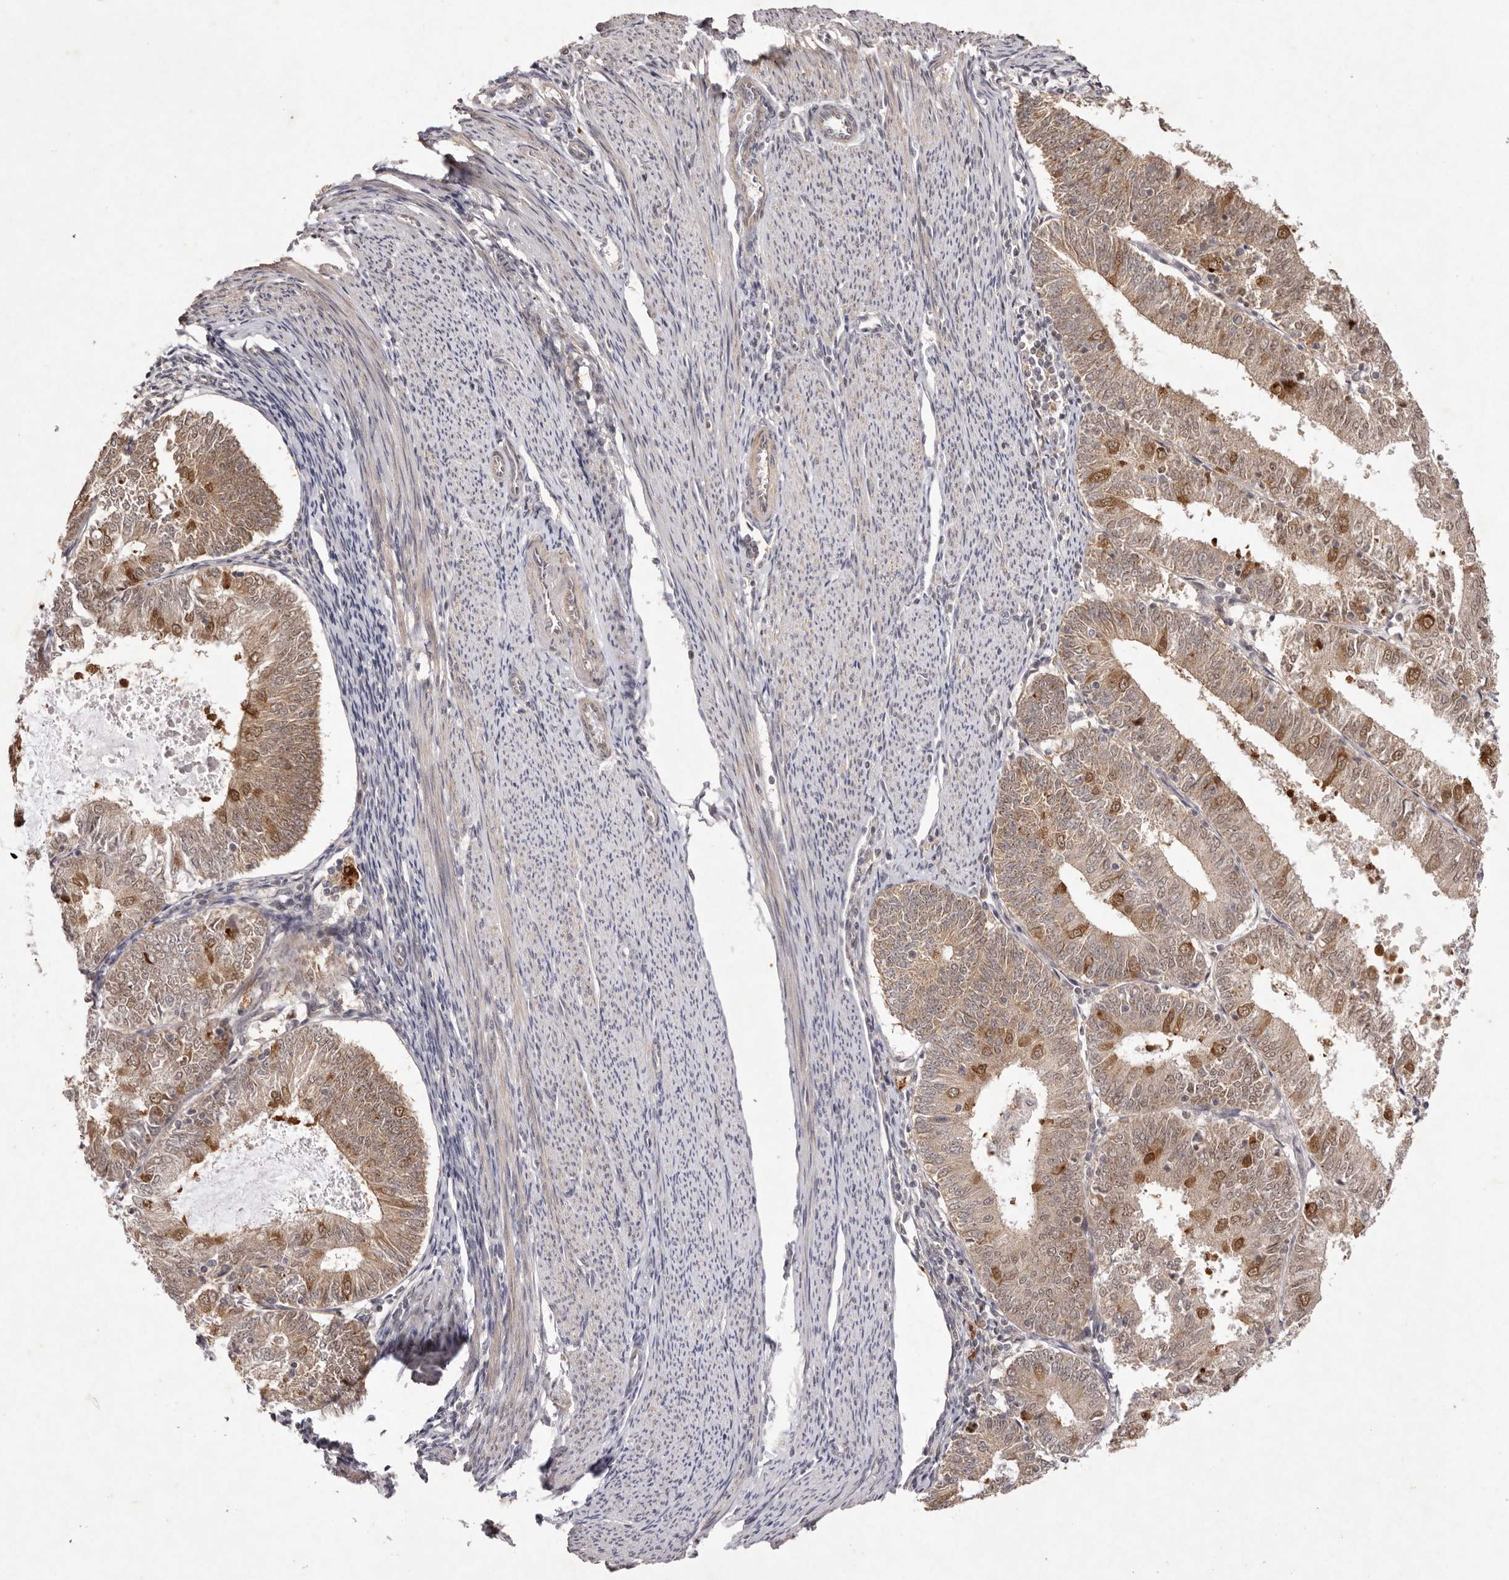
{"staining": {"intensity": "moderate", "quantity": ">75%", "location": "cytoplasmic/membranous"}, "tissue": "endometrial cancer", "cell_type": "Tumor cells", "image_type": "cancer", "snomed": [{"axis": "morphology", "description": "Adenocarcinoma, NOS"}, {"axis": "topography", "description": "Endometrium"}], "caption": "Endometrial adenocarcinoma tissue displays moderate cytoplasmic/membranous expression in approximately >75% of tumor cells", "gene": "BUD31", "patient": {"sex": "female", "age": 57}}